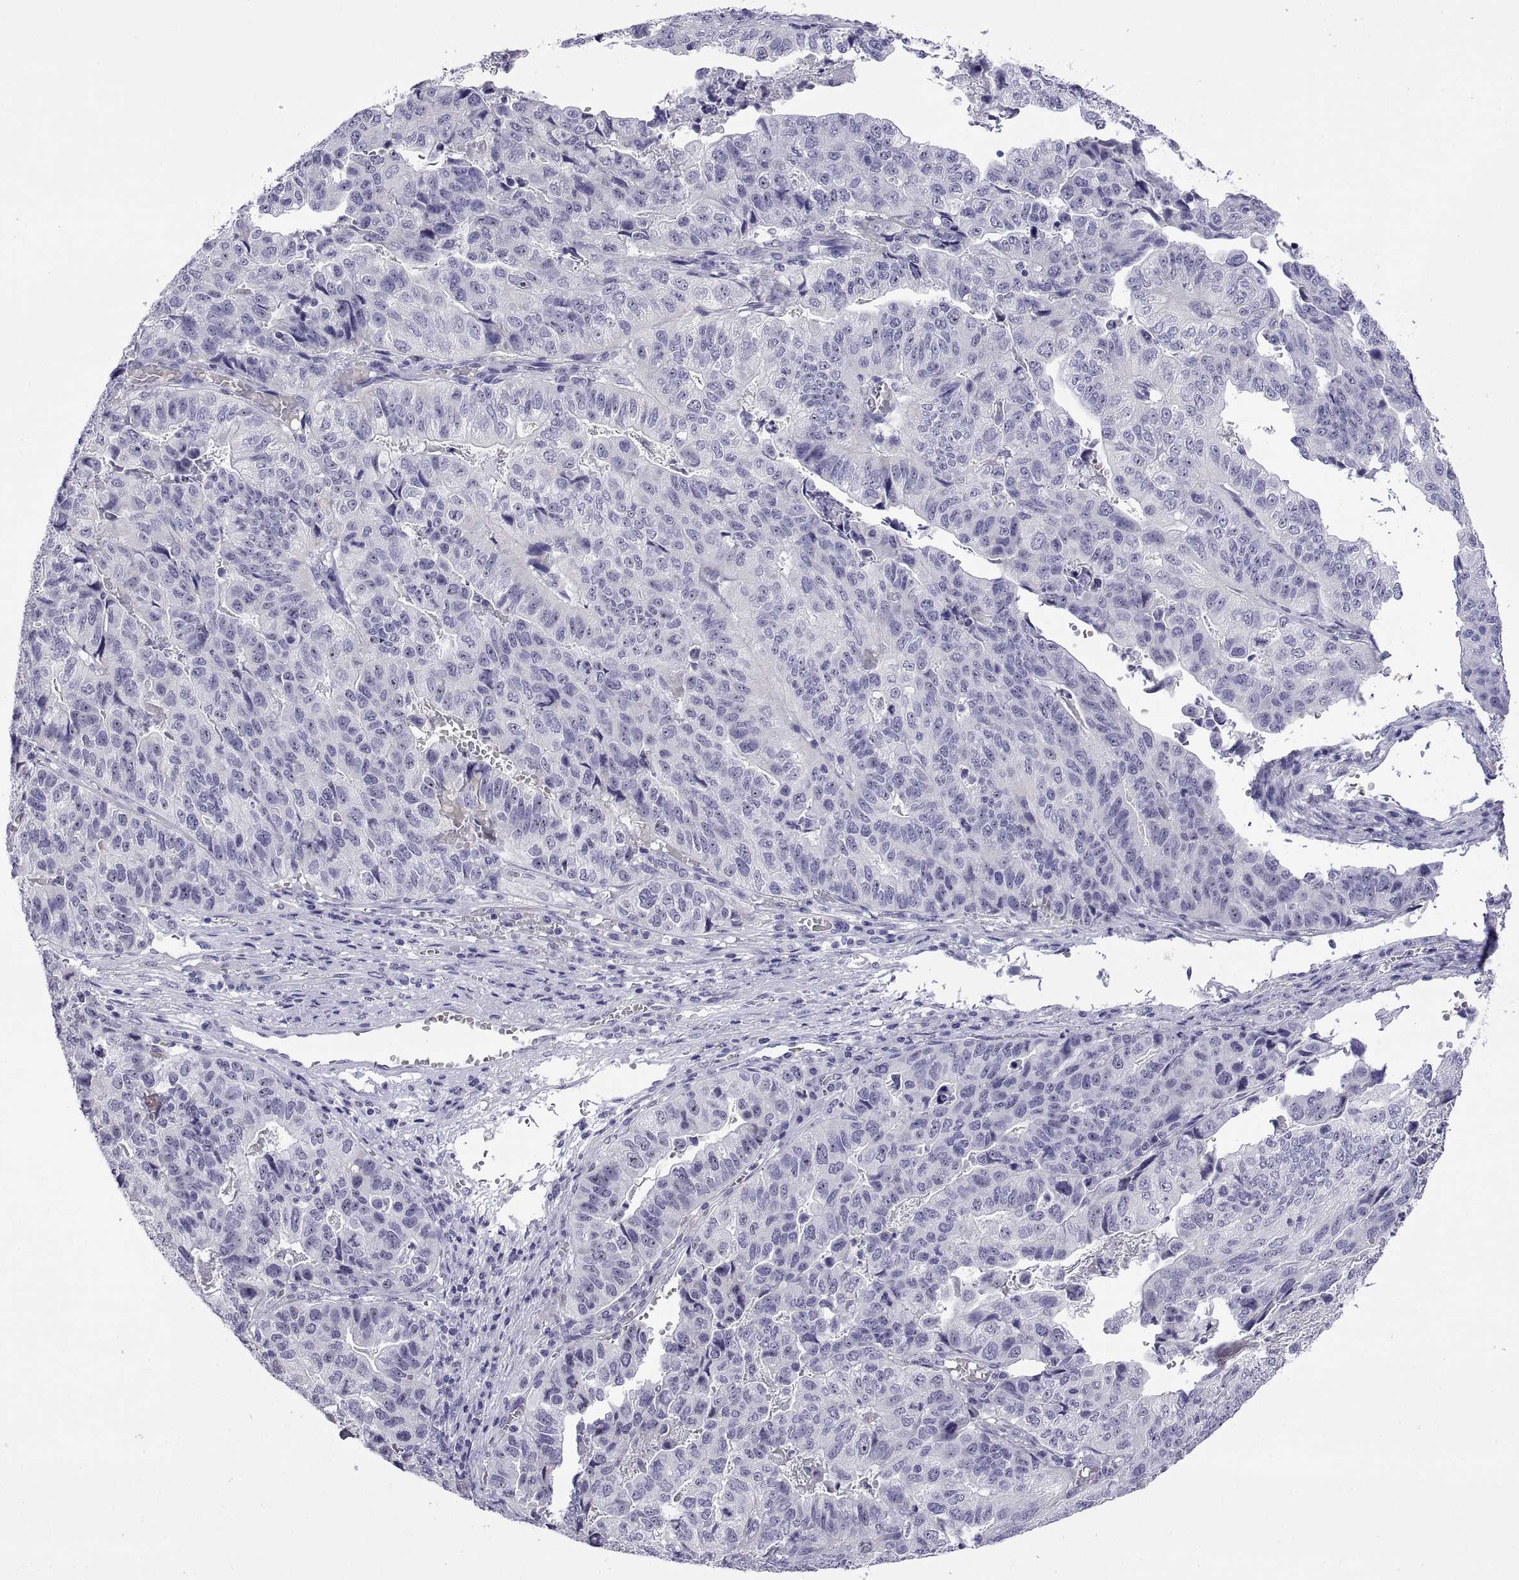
{"staining": {"intensity": "negative", "quantity": "none", "location": "none"}, "tissue": "stomach cancer", "cell_type": "Tumor cells", "image_type": "cancer", "snomed": [{"axis": "morphology", "description": "Adenocarcinoma, NOS"}, {"axis": "topography", "description": "Stomach, upper"}], "caption": "Stomach cancer was stained to show a protein in brown. There is no significant expression in tumor cells. (IHC, brightfield microscopy, high magnification).", "gene": "VSX2", "patient": {"sex": "female", "age": 67}}